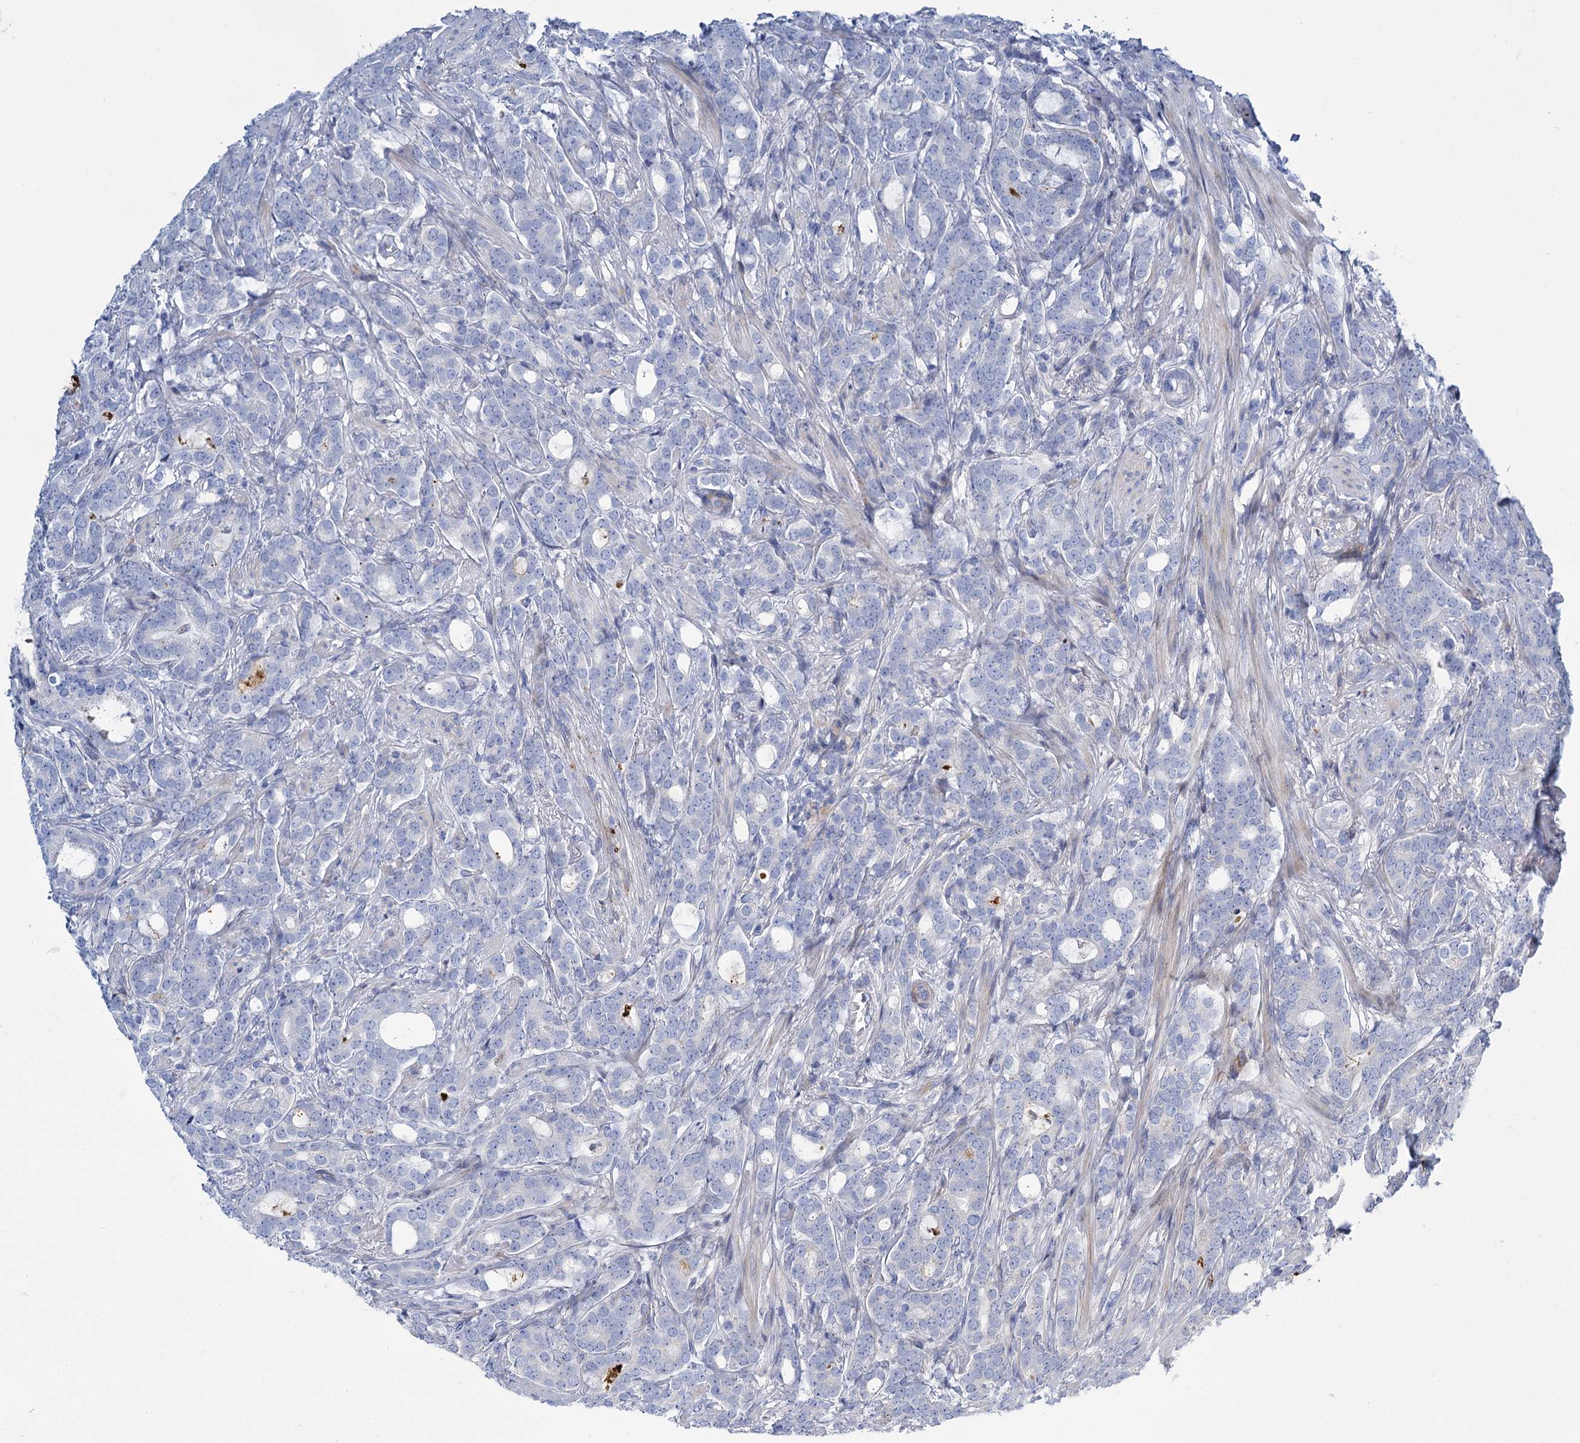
{"staining": {"intensity": "negative", "quantity": "none", "location": "none"}, "tissue": "prostate cancer", "cell_type": "Tumor cells", "image_type": "cancer", "snomed": [{"axis": "morphology", "description": "Adenocarcinoma, Low grade"}, {"axis": "topography", "description": "Prostate"}], "caption": "The histopathology image demonstrates no significant positivity in tumor cells of prostate cancer (low-grade adenocarcinoma). (Stains: DAB (3,3'-diaminobenzidine) IHC with hematoxylin counter stain, Microscopy: brightfield microscopy at high magnification).", "gene": "TRIM77", "patient": {"sex": "male", "age": 71}}